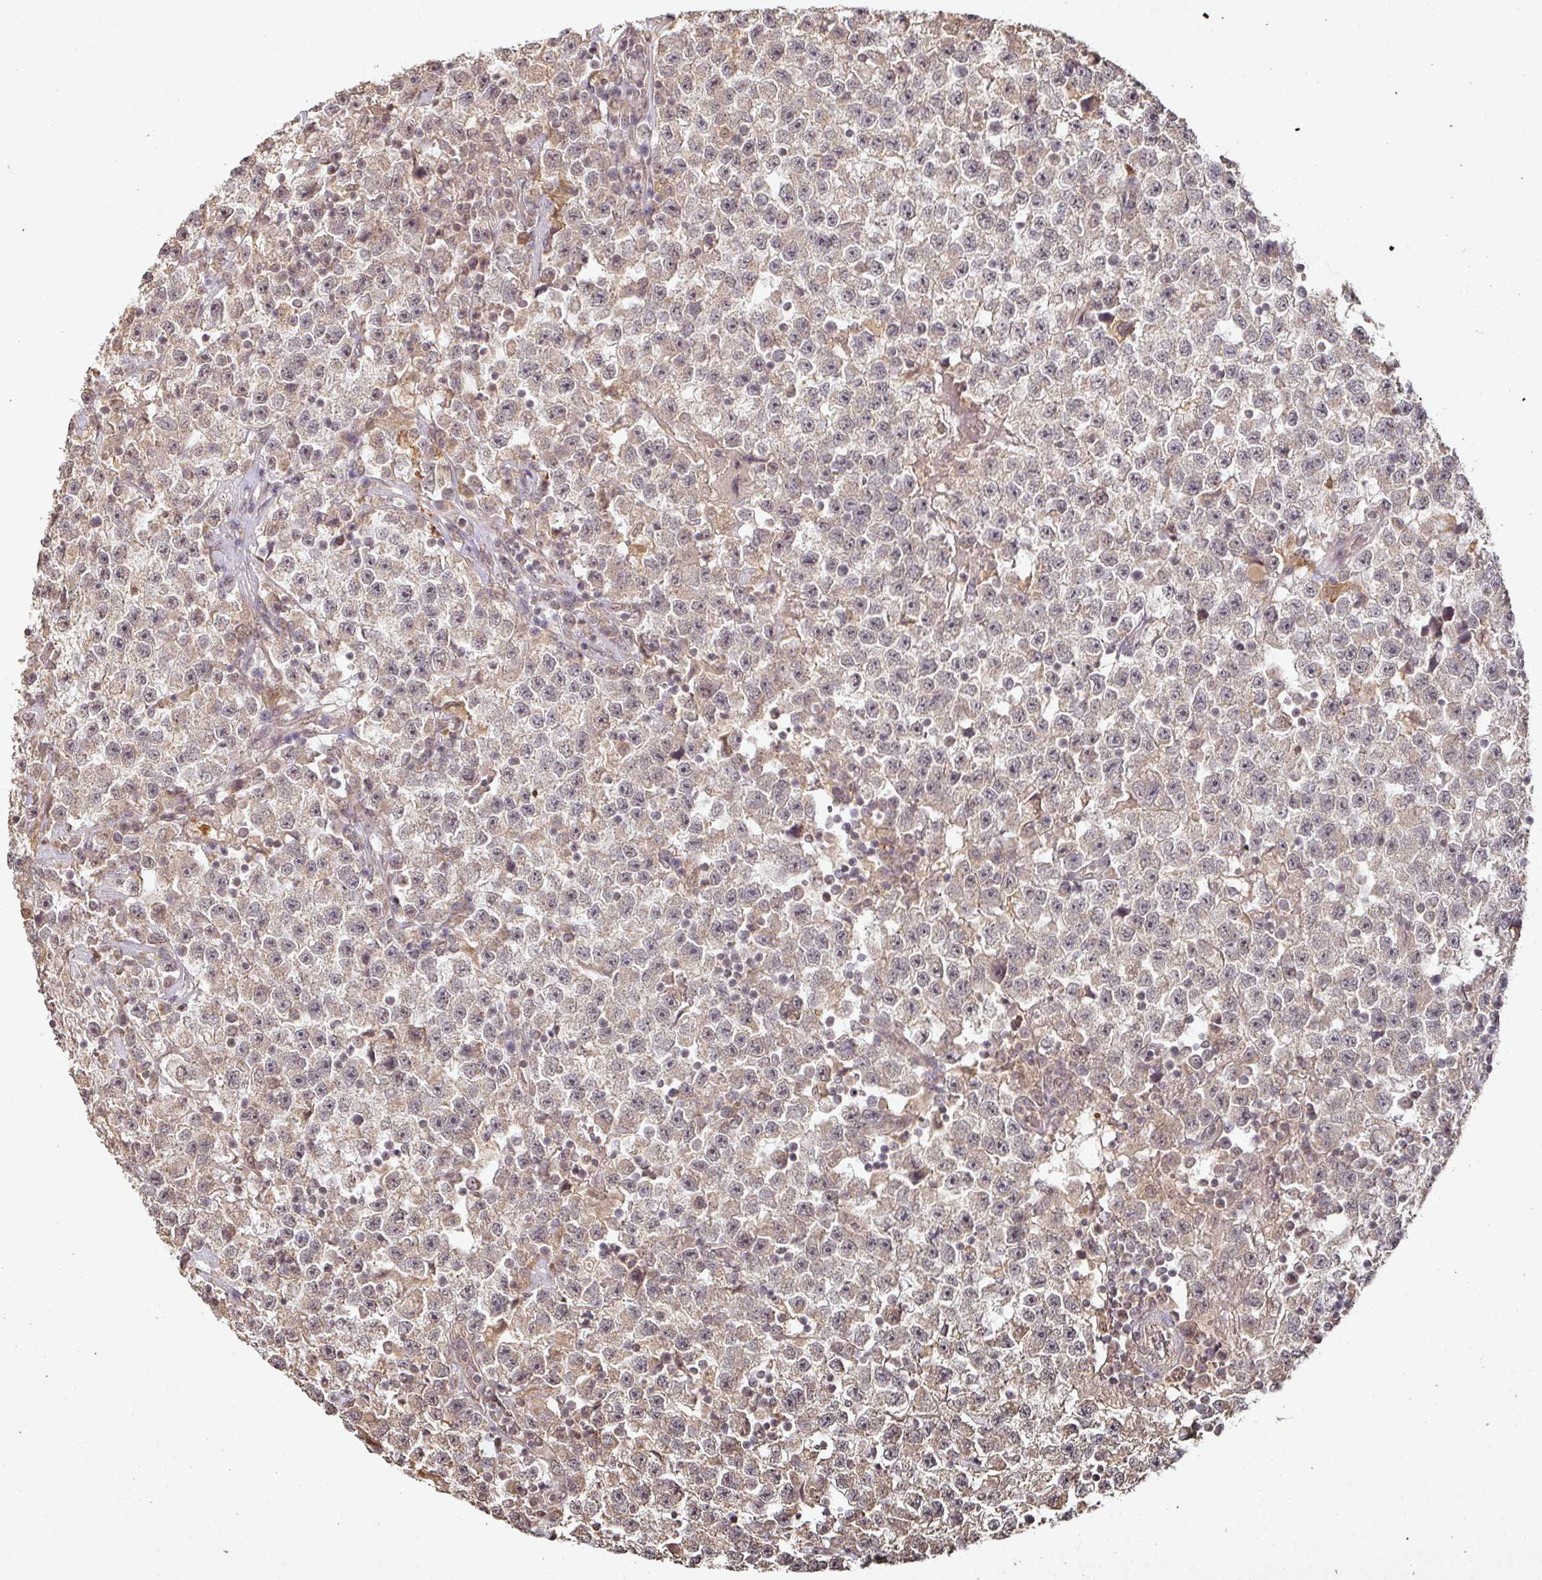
{"staining": {"intensity": "weak", "quantity": ">75%", "location": "cytoplasmic/membranous,nuclear"}, "tissue": "testis cancer", "cell_type": "Tumor cells", "image_type": "cancer", "snomed": [{"axis": "morphology", "description": "Seminoma, NOS"}, {"axis": "topography", "description": "Testis"}], "caption": "This photomicrograph demonstrates immunohistochemistry (IHC) staining of human testis seminoma, with low weak cytoplasmic/membranous and nuclear expression in approximately >75% of tumor cells.", "gene": "CAPN5", "patient": {"sex": "male", "age": 22}}